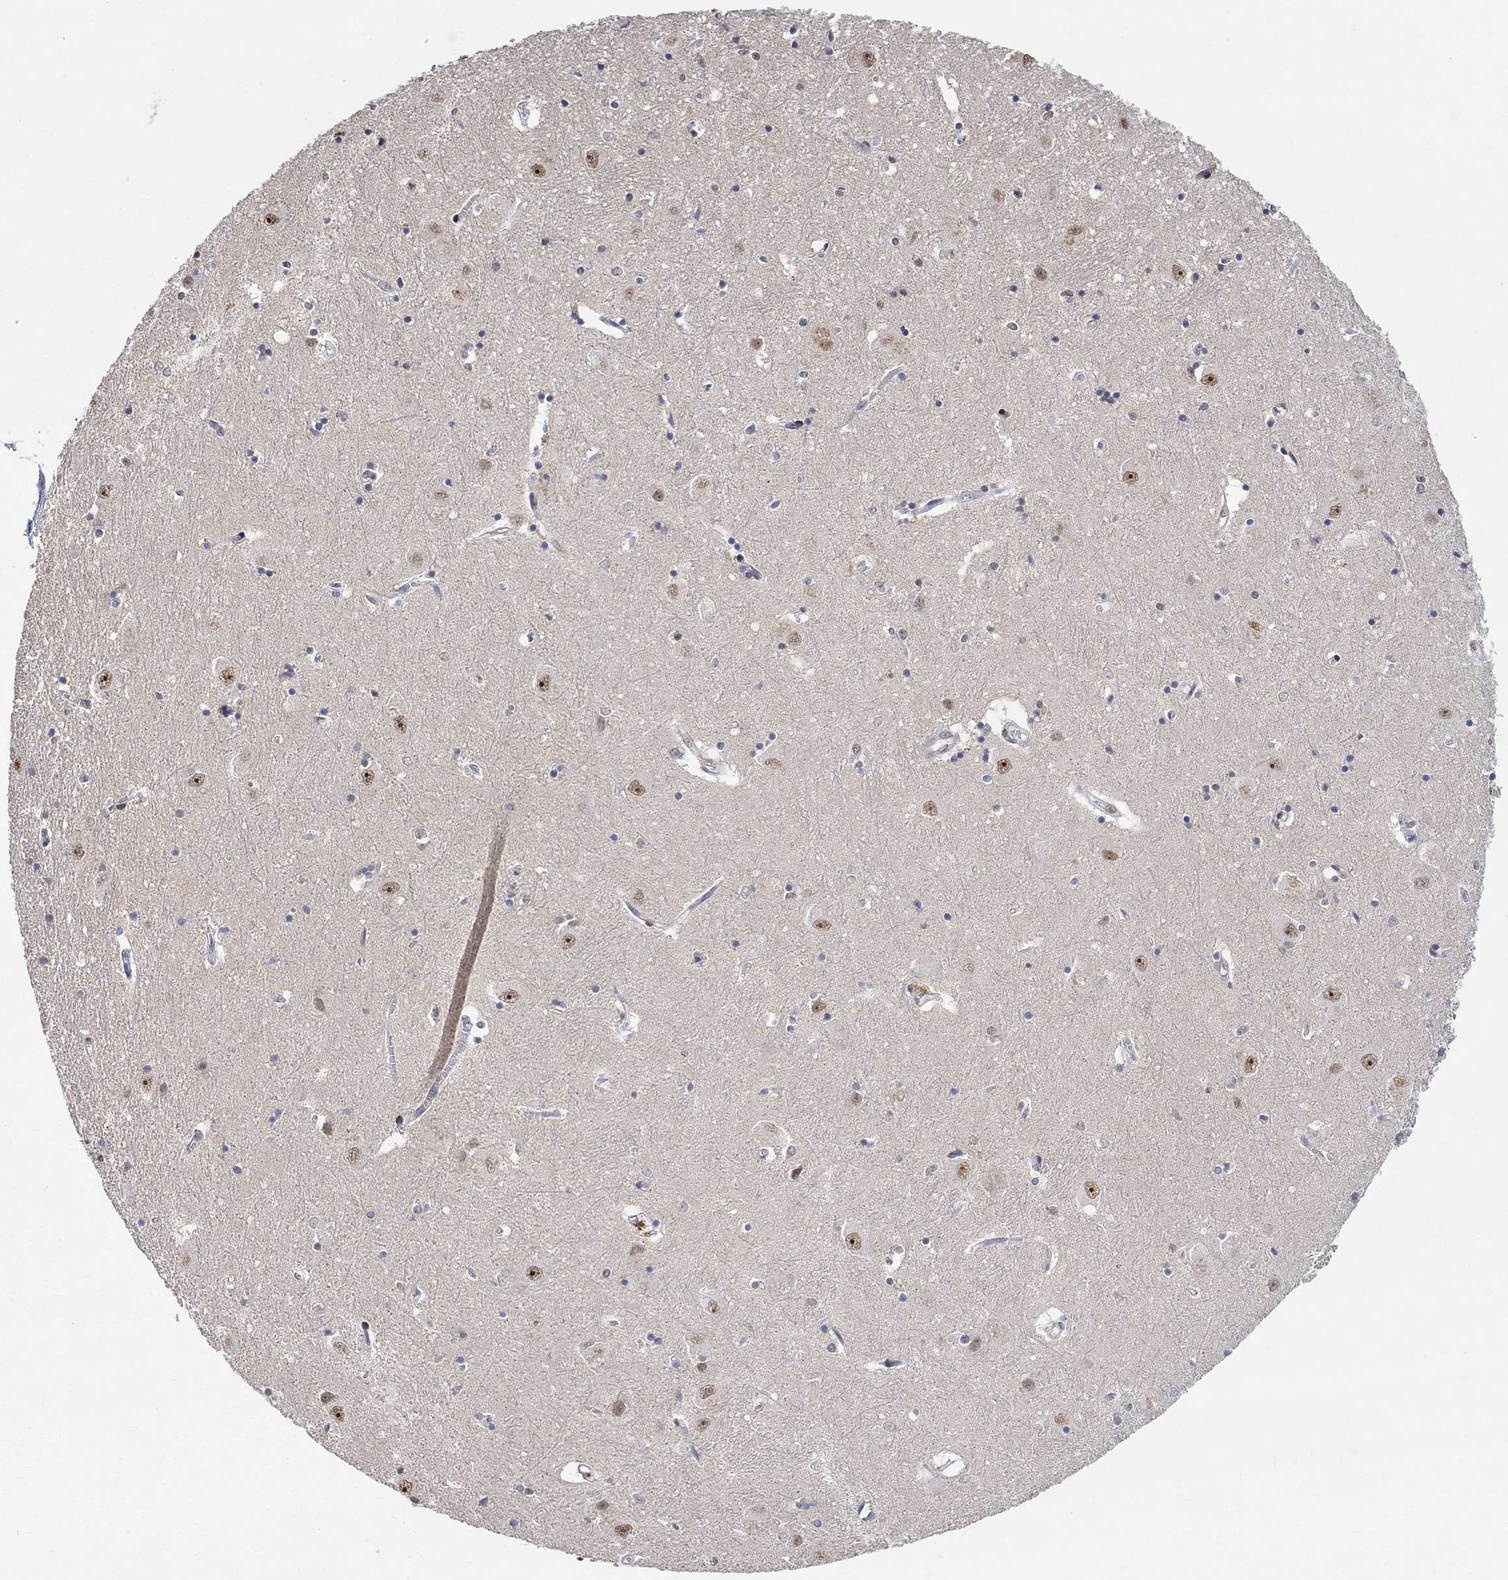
{"staining": {"intensity": "negative", "quantity": "none", "location": "none"}, "tissue": "caudate", "cell_type": "Glial cells", "image_type": "normal", "snomed": [{"axis": "morphology", "description": "Normal tissue, NOS"}, {"axis": "topography", "description": "Lateral ventricle wall"}], "caption": "Immunohistochemistry (IHC) micrograph of benign human caudate stained for a protein (brown), which displays no expression in glial cells.", "gene": "E4F1", "patient": {"sex": "male", "age": 54}}